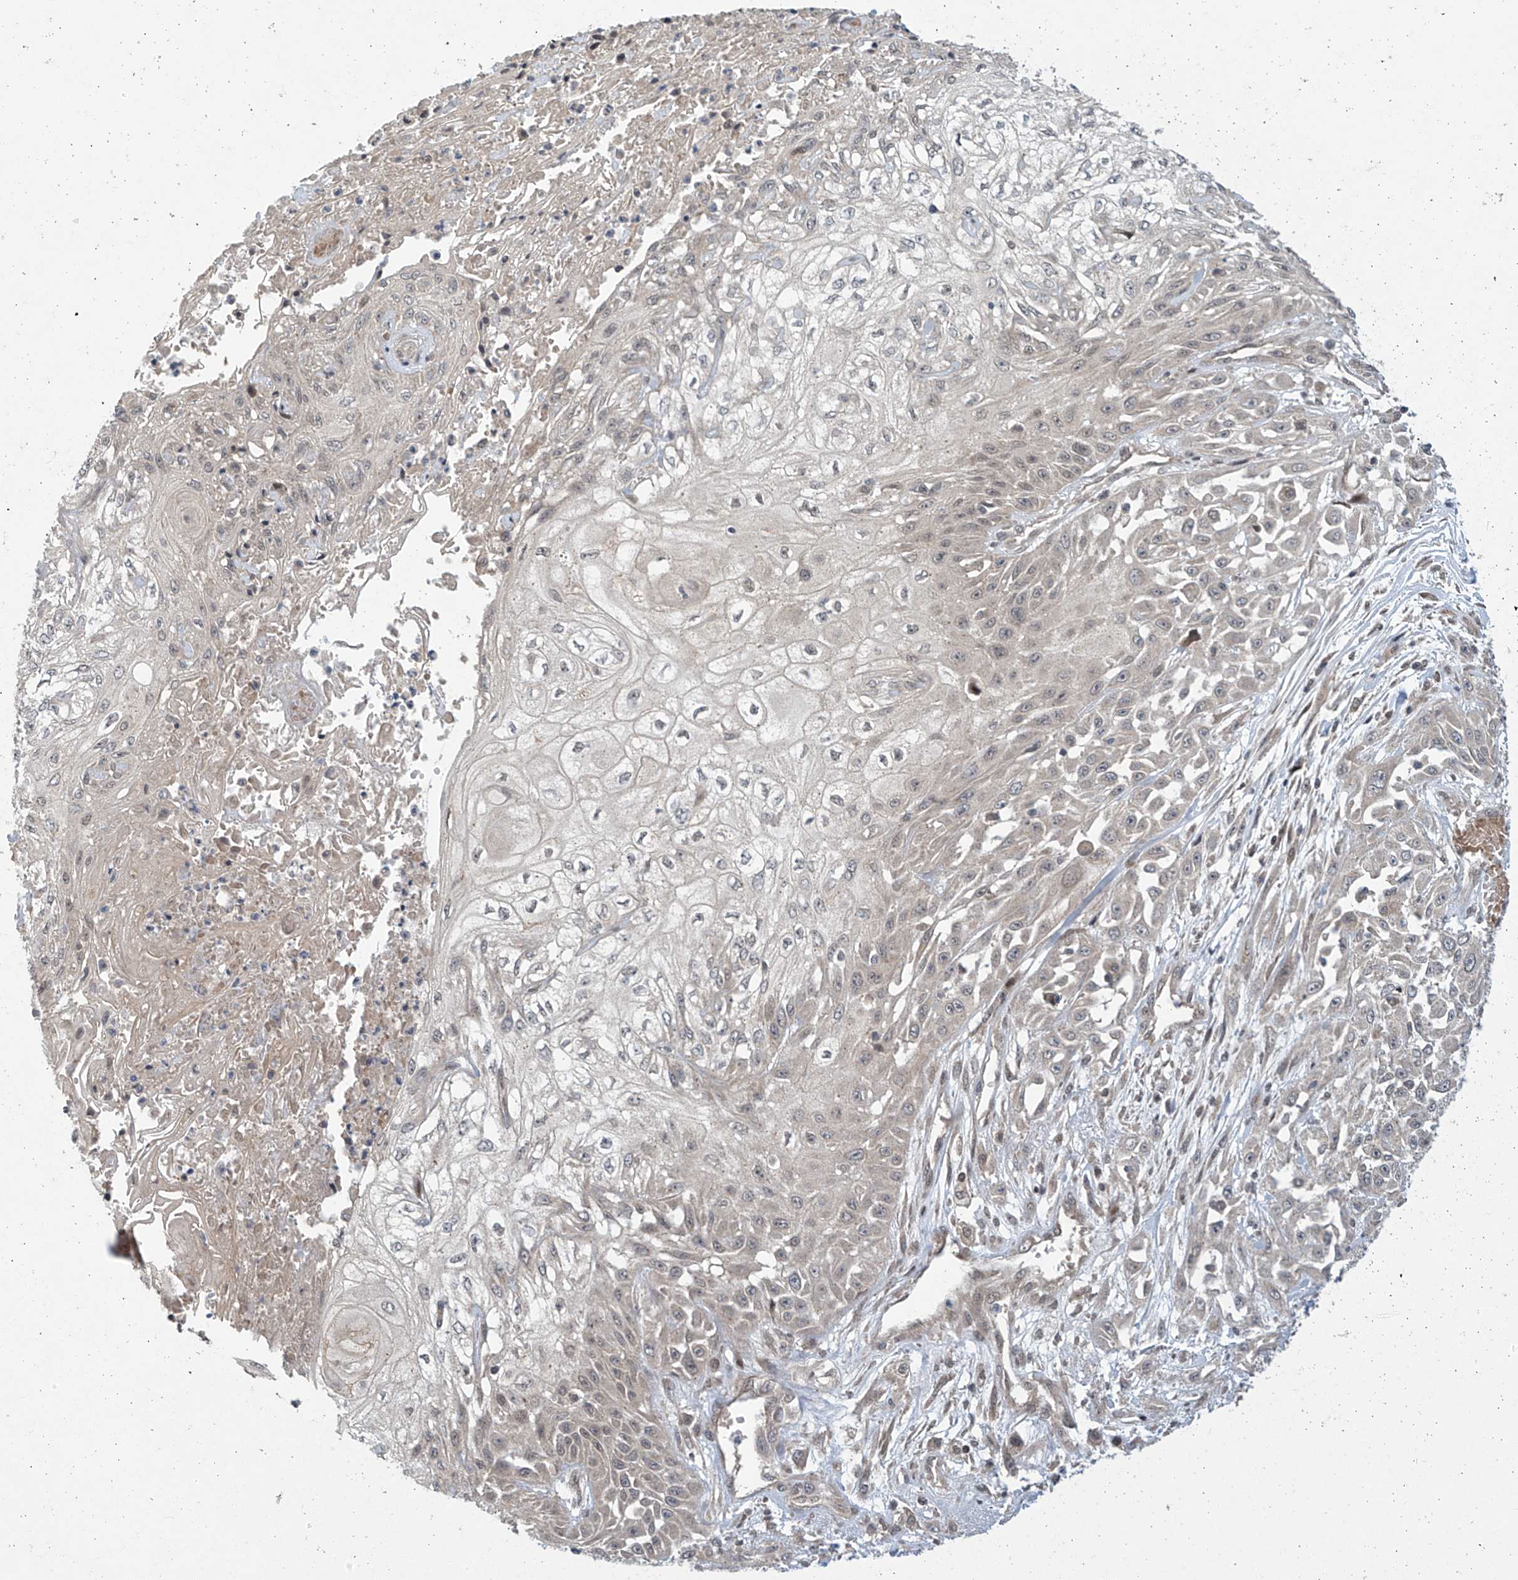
{"staining": {"intensity": "negative", "quantity": "none", "location": "none"}, "tissue": "skin cancer", "cell_type": "Tumor cells", "image_type": "cancer", "snomed": [{"axis": "morphology", "description": "Squamous cell carcinoma, NOS"}, {"axis": "morphology", "description": "Squamous cell carcinoma, metastatic, NOS"}, {"axis": "topography", "description": "Skin"}, {"axis": "topography", "description": "Lymph node"}], "caption": "Immunohistochemistry histopathology image of human skin metastatic squamous cell carcinoma stained for a protein (brown), which exhibits no expression in tumor cells.", "gene": "ABHD13", "patient": {"sex": "male", "age": 75}}